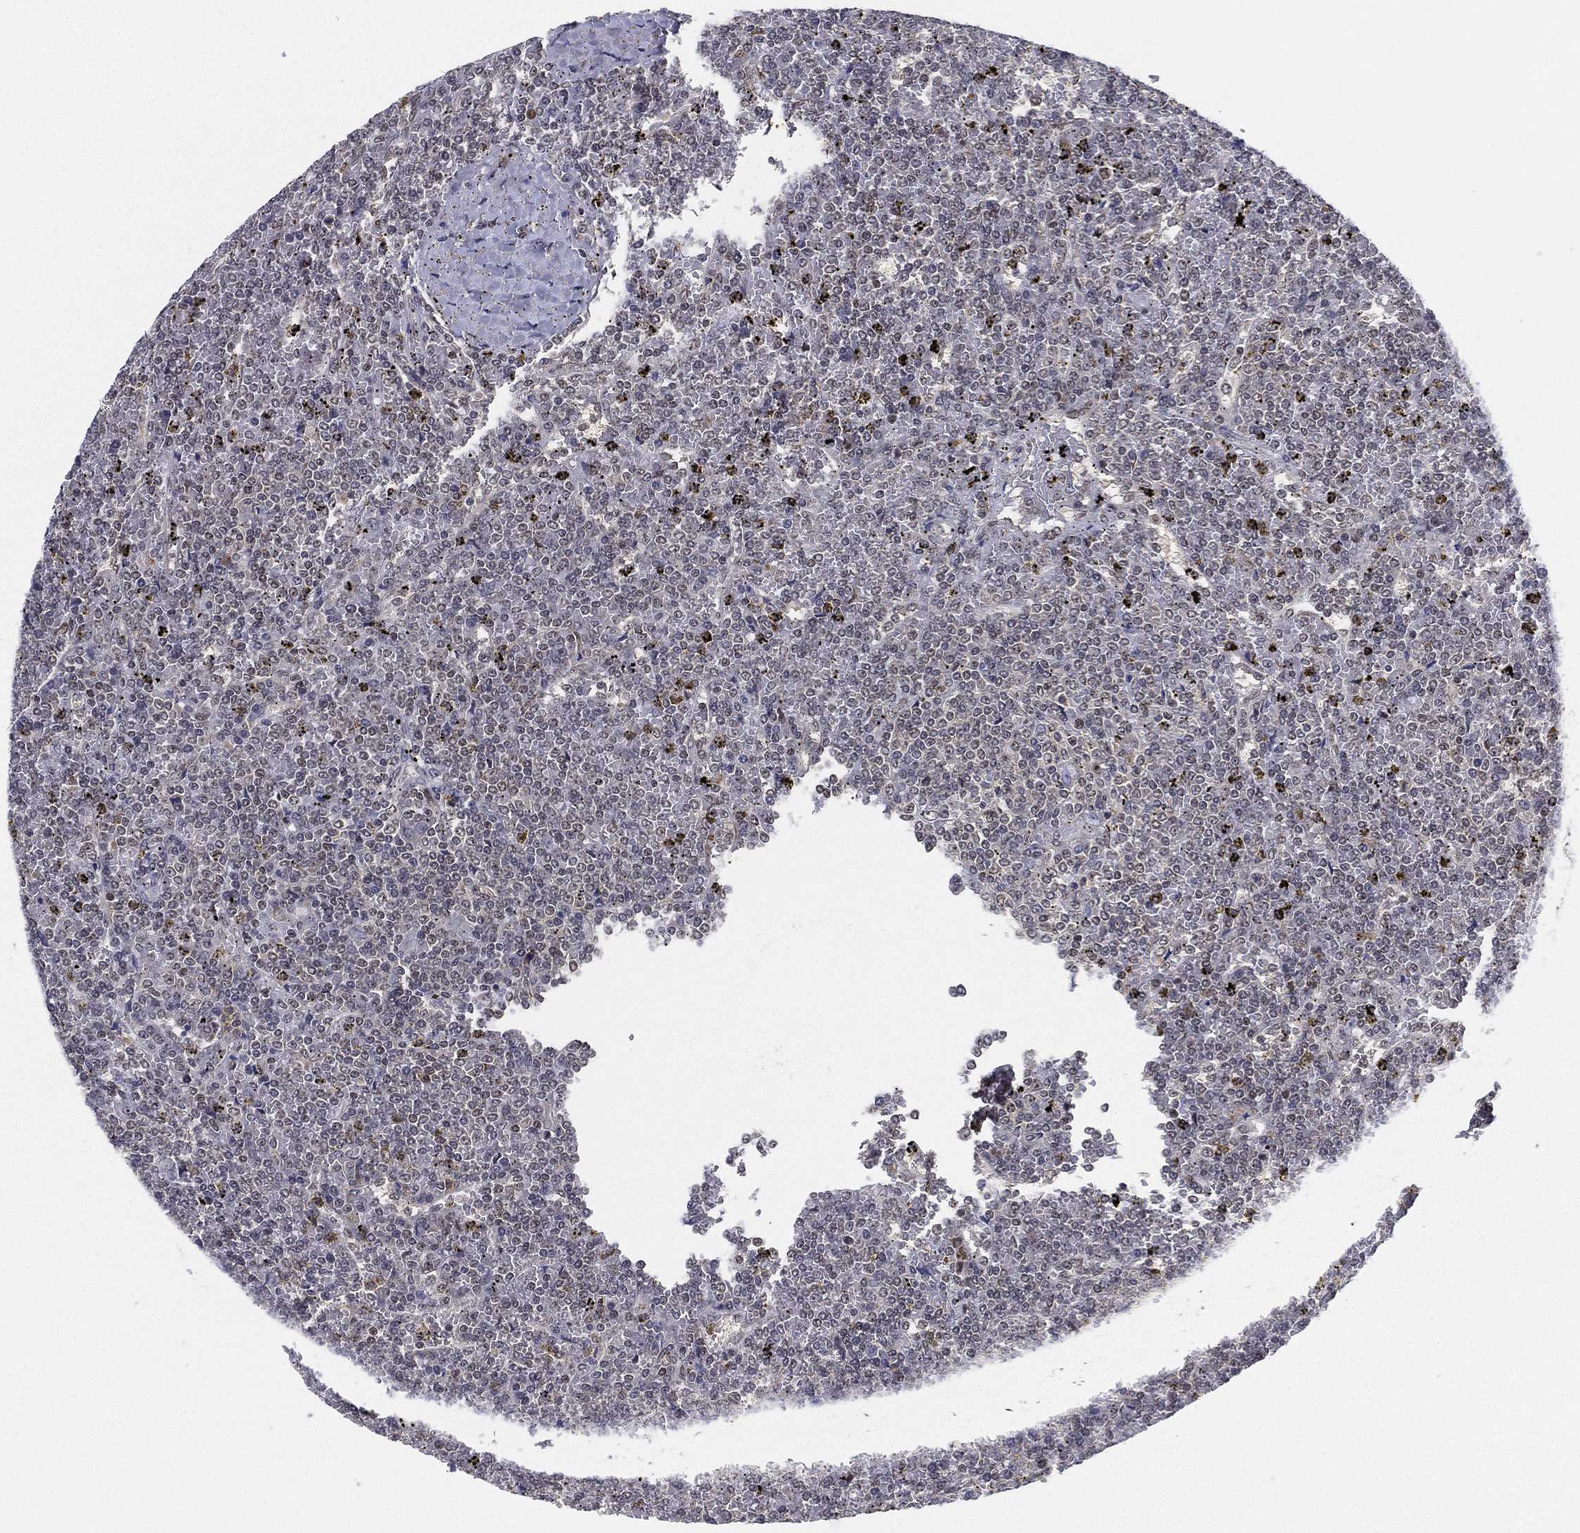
{"staining": {"intensity": "negative", "quantity": "none", "location": "none"}, "tissue": "lymphoma", "cell_type": "Tumor cells", "image_type": "cancer", "snomed": [{"axis": "morphology", "description": "Malignant lymphoma, non-Hodgkin's type, Low grade"}, {"axis": "topography", "description": "Spleen"}], "caption": "Tumor cells are negative for brown protein staining in lymphoma.", "gene": "PPP1R16B", "patient": {"sex": "female", "age": 19}}